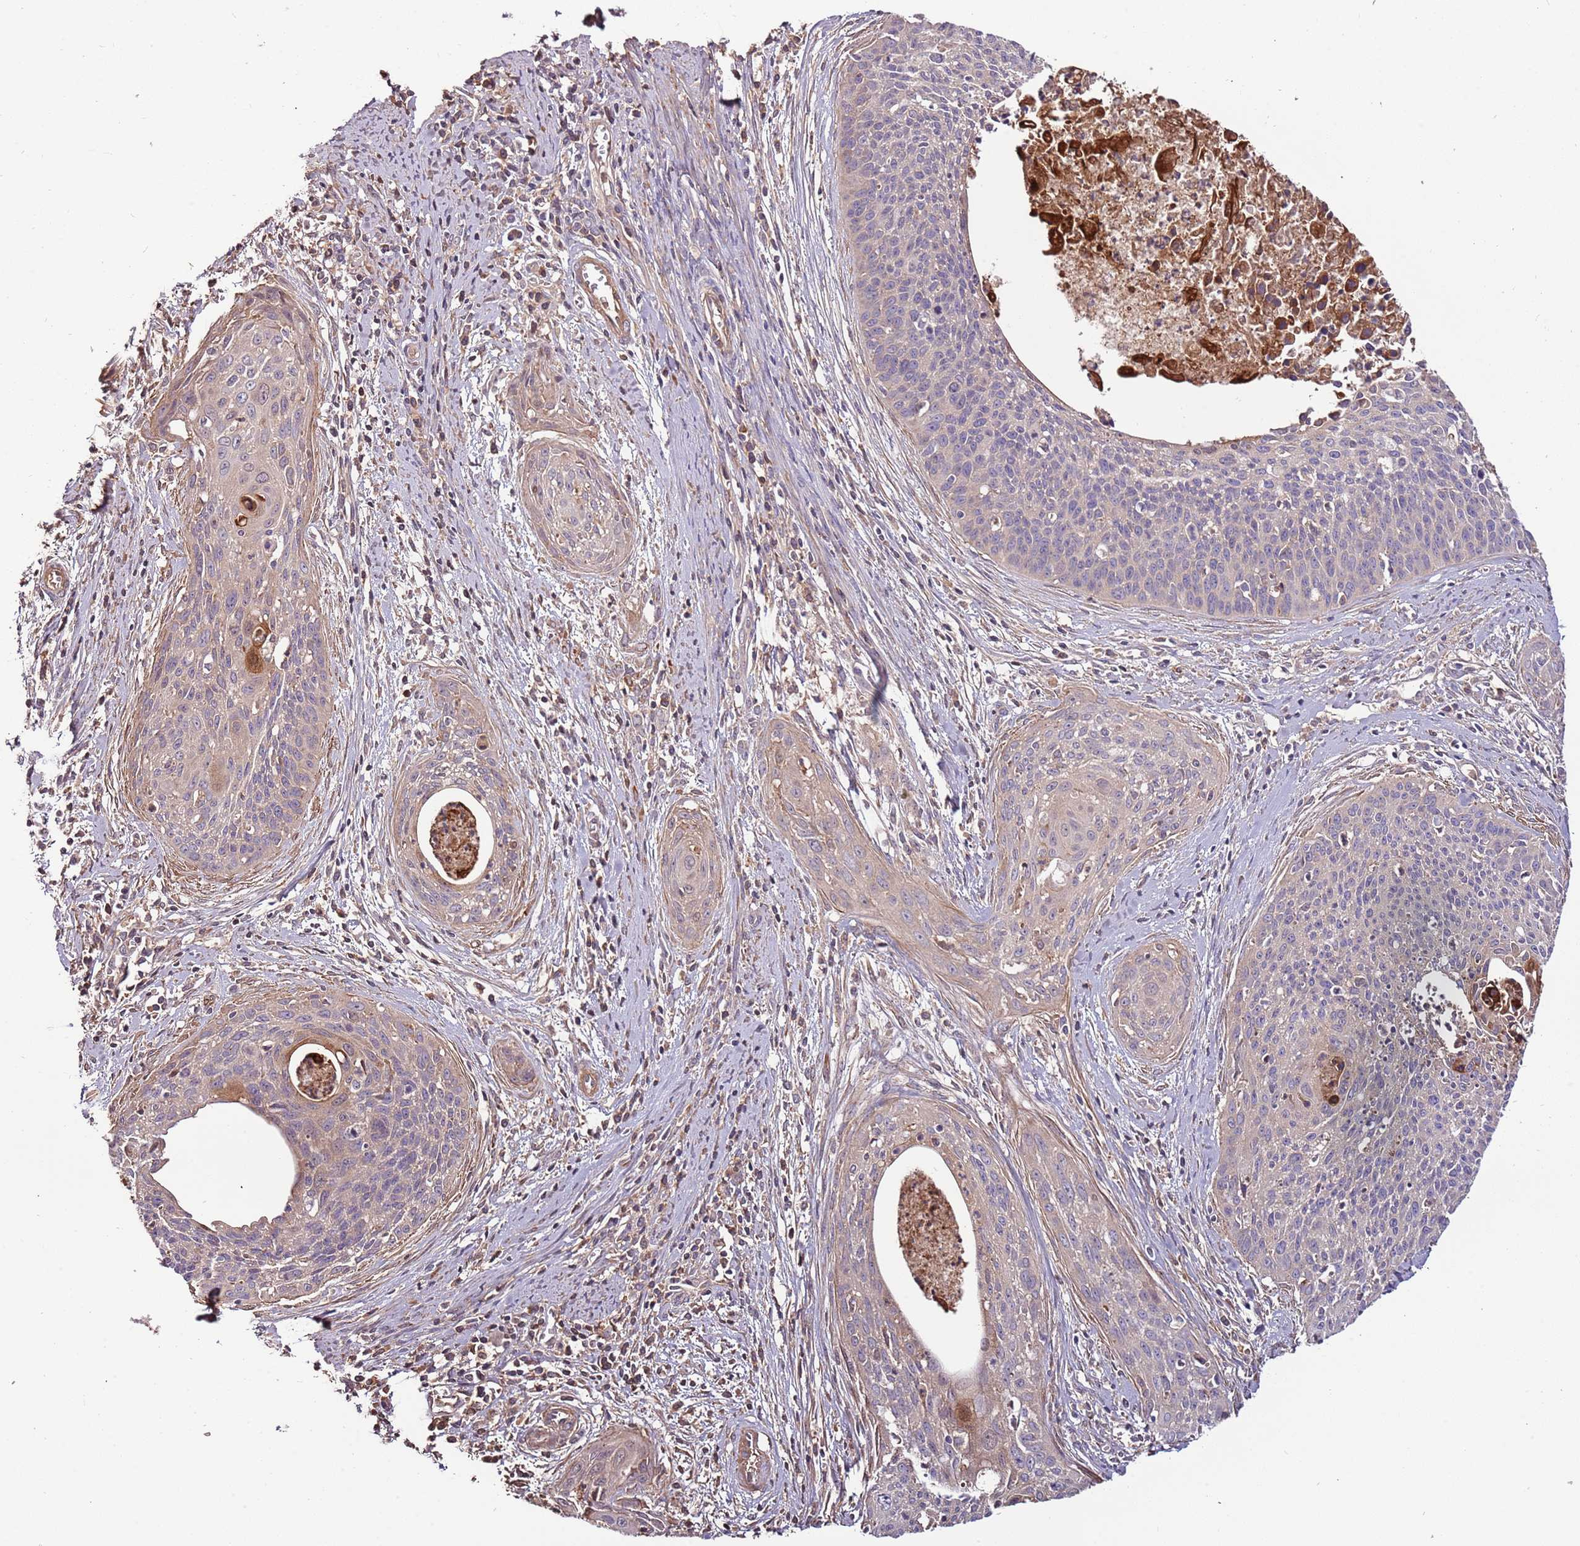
{"staining": {"intensity": "negative", "quantity": "none", "location": "none"}, "tissue": "cervical cancer", "cell_type": "Tumor cells", "image_type": "cancer", "snomed": [{"axis": "morphology", "description": "Squamous cell carcinoma, NOS"}, {"axis": "topography", "description": "Cervix"}], "caption": "Tumor cells show no significant positivity in squamous cell carcinoma (cervical).", "gene": "DENR", "patient": {"sex": "female", "age": 55}}